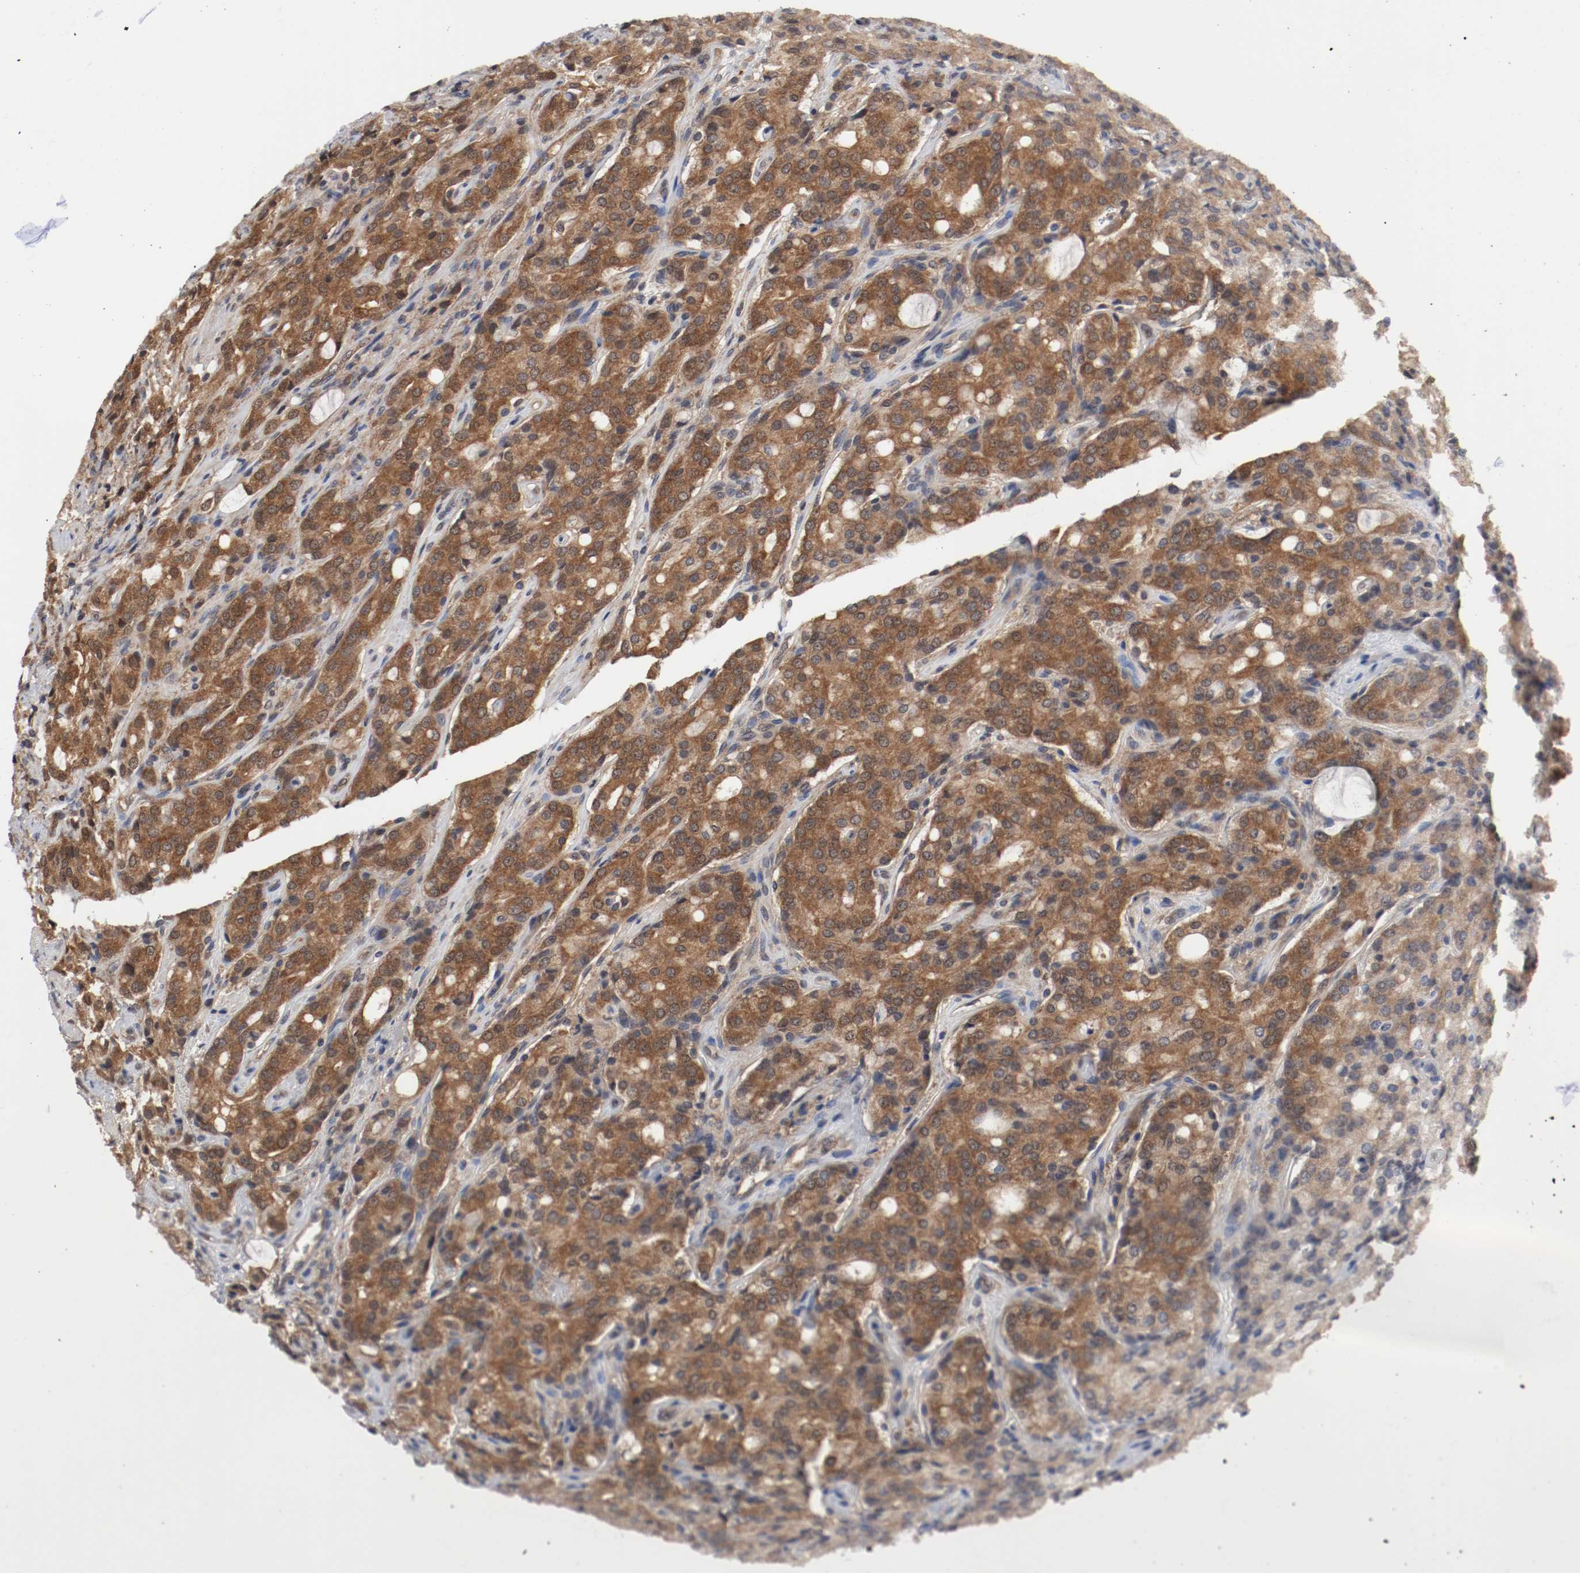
{"staining": {"intensity": "moderate", "quantity": ">75%", "location": "cytoplasmic/membranous"}, "tissue": "prostate cancer", "cell_type": "Tumor cells", "image_type": "cancer", "snomed": [{"axis": "morphology", "description": "Adenocarcinoma, High grade"}, {"axis": "topography", "description": "Prostate"}], "caption": "The image displays staining of high-grade adenocarcinoma (prostate), revealing moderate cytoplasmic/membranous protein staining (brown color) within tumor cells.", "gene": "AFG3L2", "patient": {"sex": "male", "age": 72}}